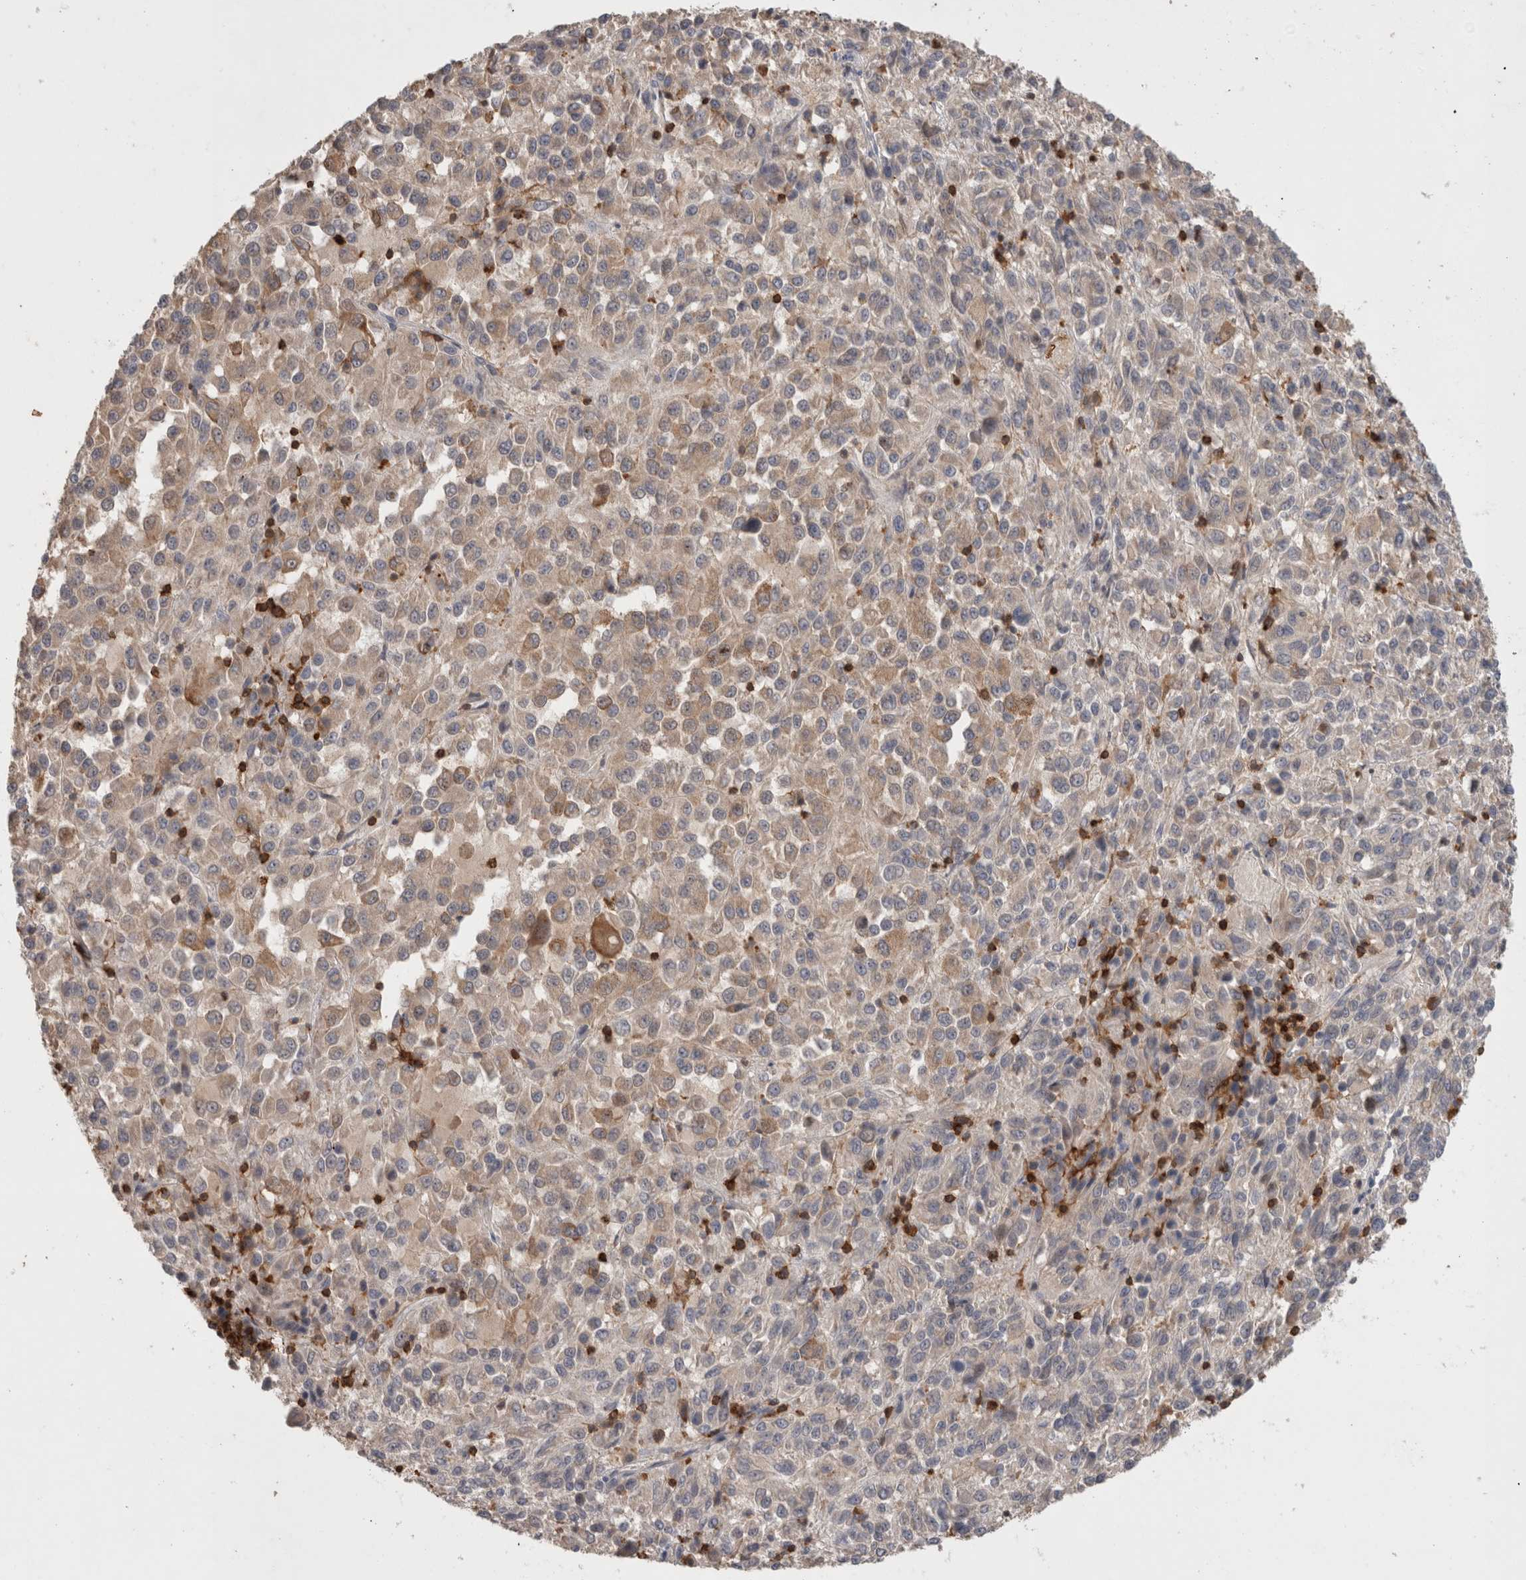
{"staining": {"intensity": "weak", "quantity": "25%-75%", "location": "cytoplasmic/membranous"}, "tissue": "melanoma", "cell_type": "Tumor cells", "image_type": "cancer", "snomed": [{"axis": "morphology", "description": "Malignant melanoma, Metastatic site"}, {"axis": "topography", "description": "Lung"}], "caption": "Malignant melanoma (metastatic site) was stained to show a protein in brown. There is low levels of weak cytoplasmic/membranous positivity in about 25%-75% of tumor cells. (DAB IHC with brightfield microscopy, high magnification).", "gene": "GFRA2", "patient": {"sex": "male", "age": 64}}